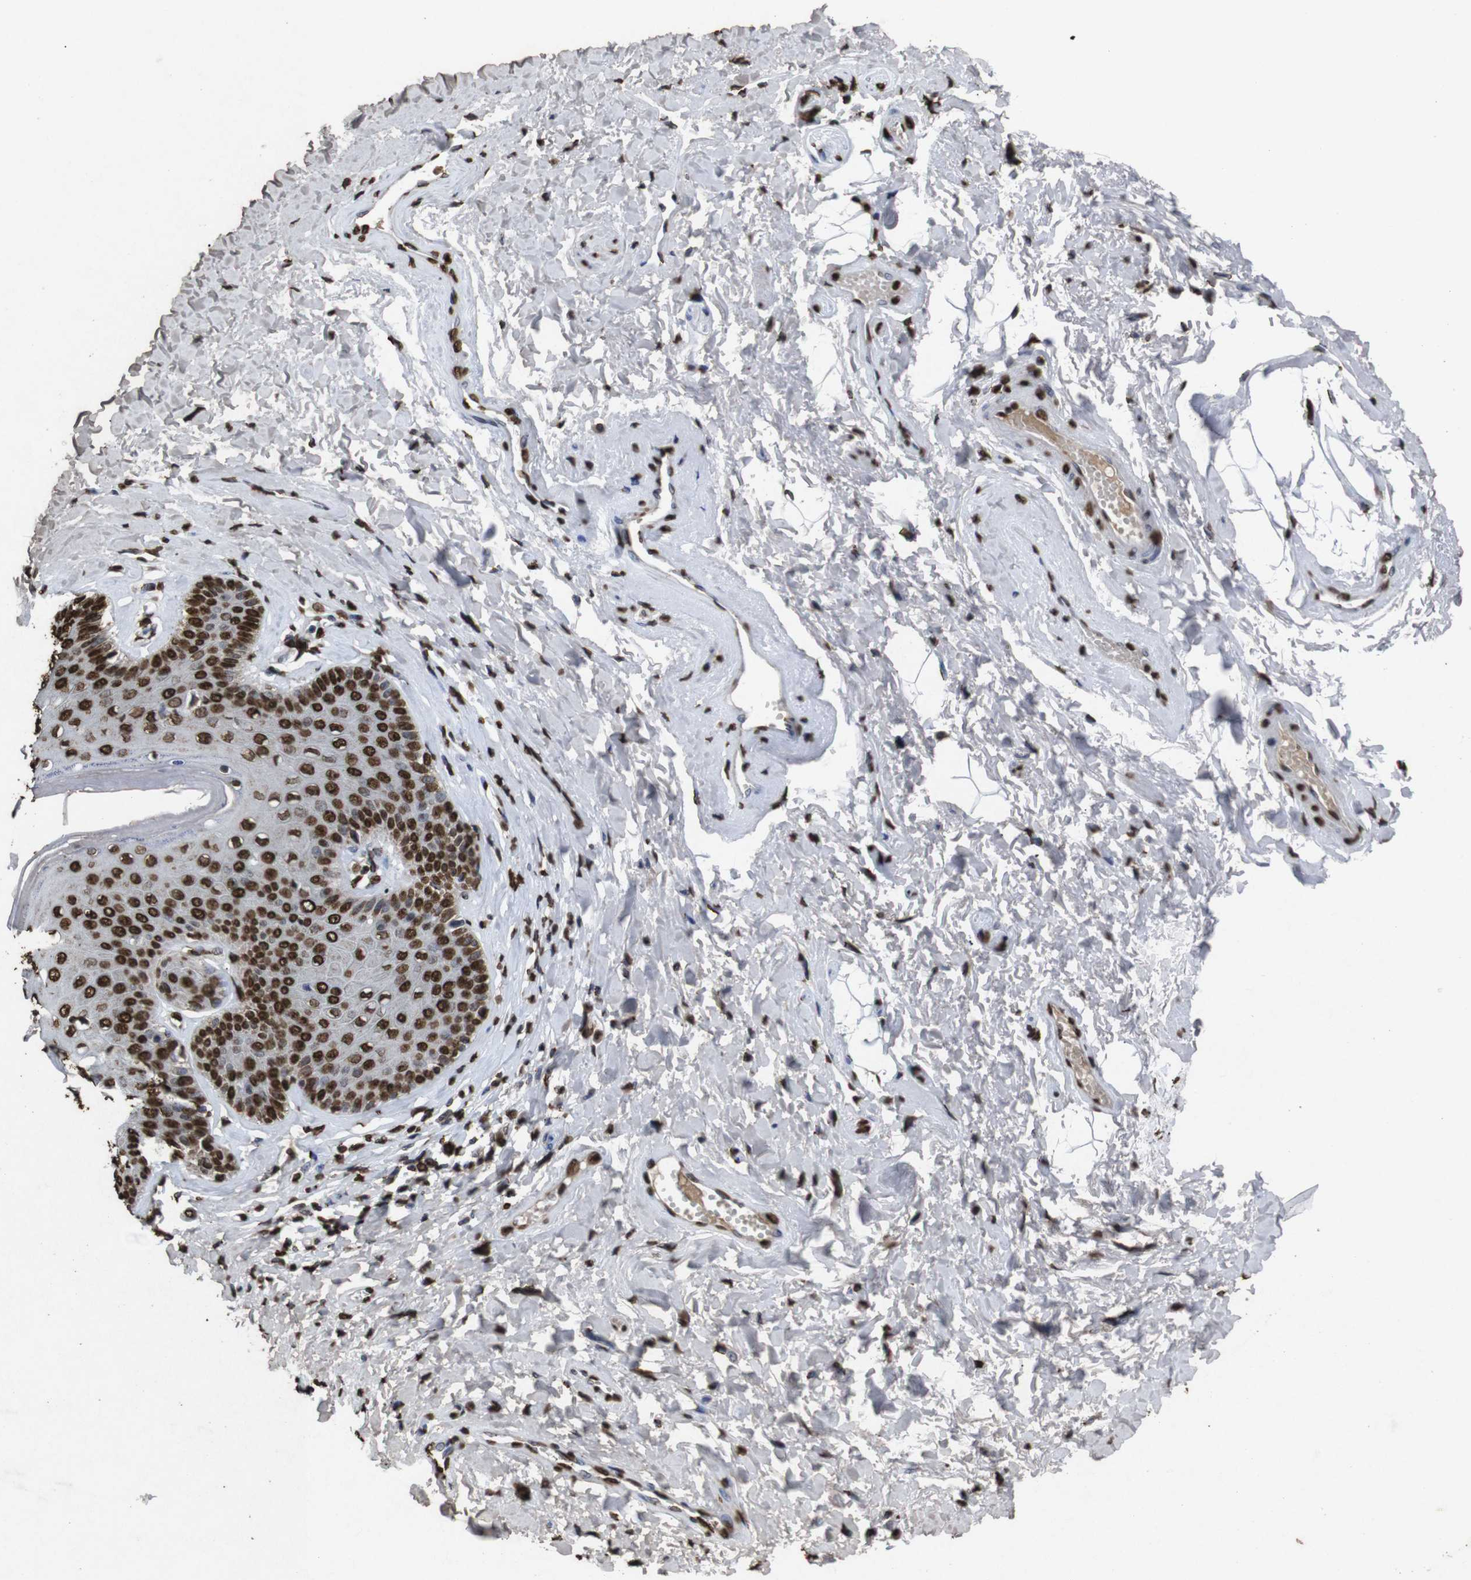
{"staining": {"intensity": "strong", "quantity": ">75%", "location": "nuclear"}, "tissue": "skin", "cell_type": "Epidermal cells", "image_type": "normal", "snomed": [{"axis": "morphology", "description": "Normal tissue, NOS"}, {"axis": "topography", "description": "Anal"}], "caption": "Immunohistochemical staining of unremarkable human skin displays strong nuclear protein staining in approximately >75% of epidermal cells. Using DAB (brown) and hematoxylin (blue) stains, captured at high magnification using brightfield microscopy.", "gene": "MDM2", "patient": {"sex": "male", "age": 69}}